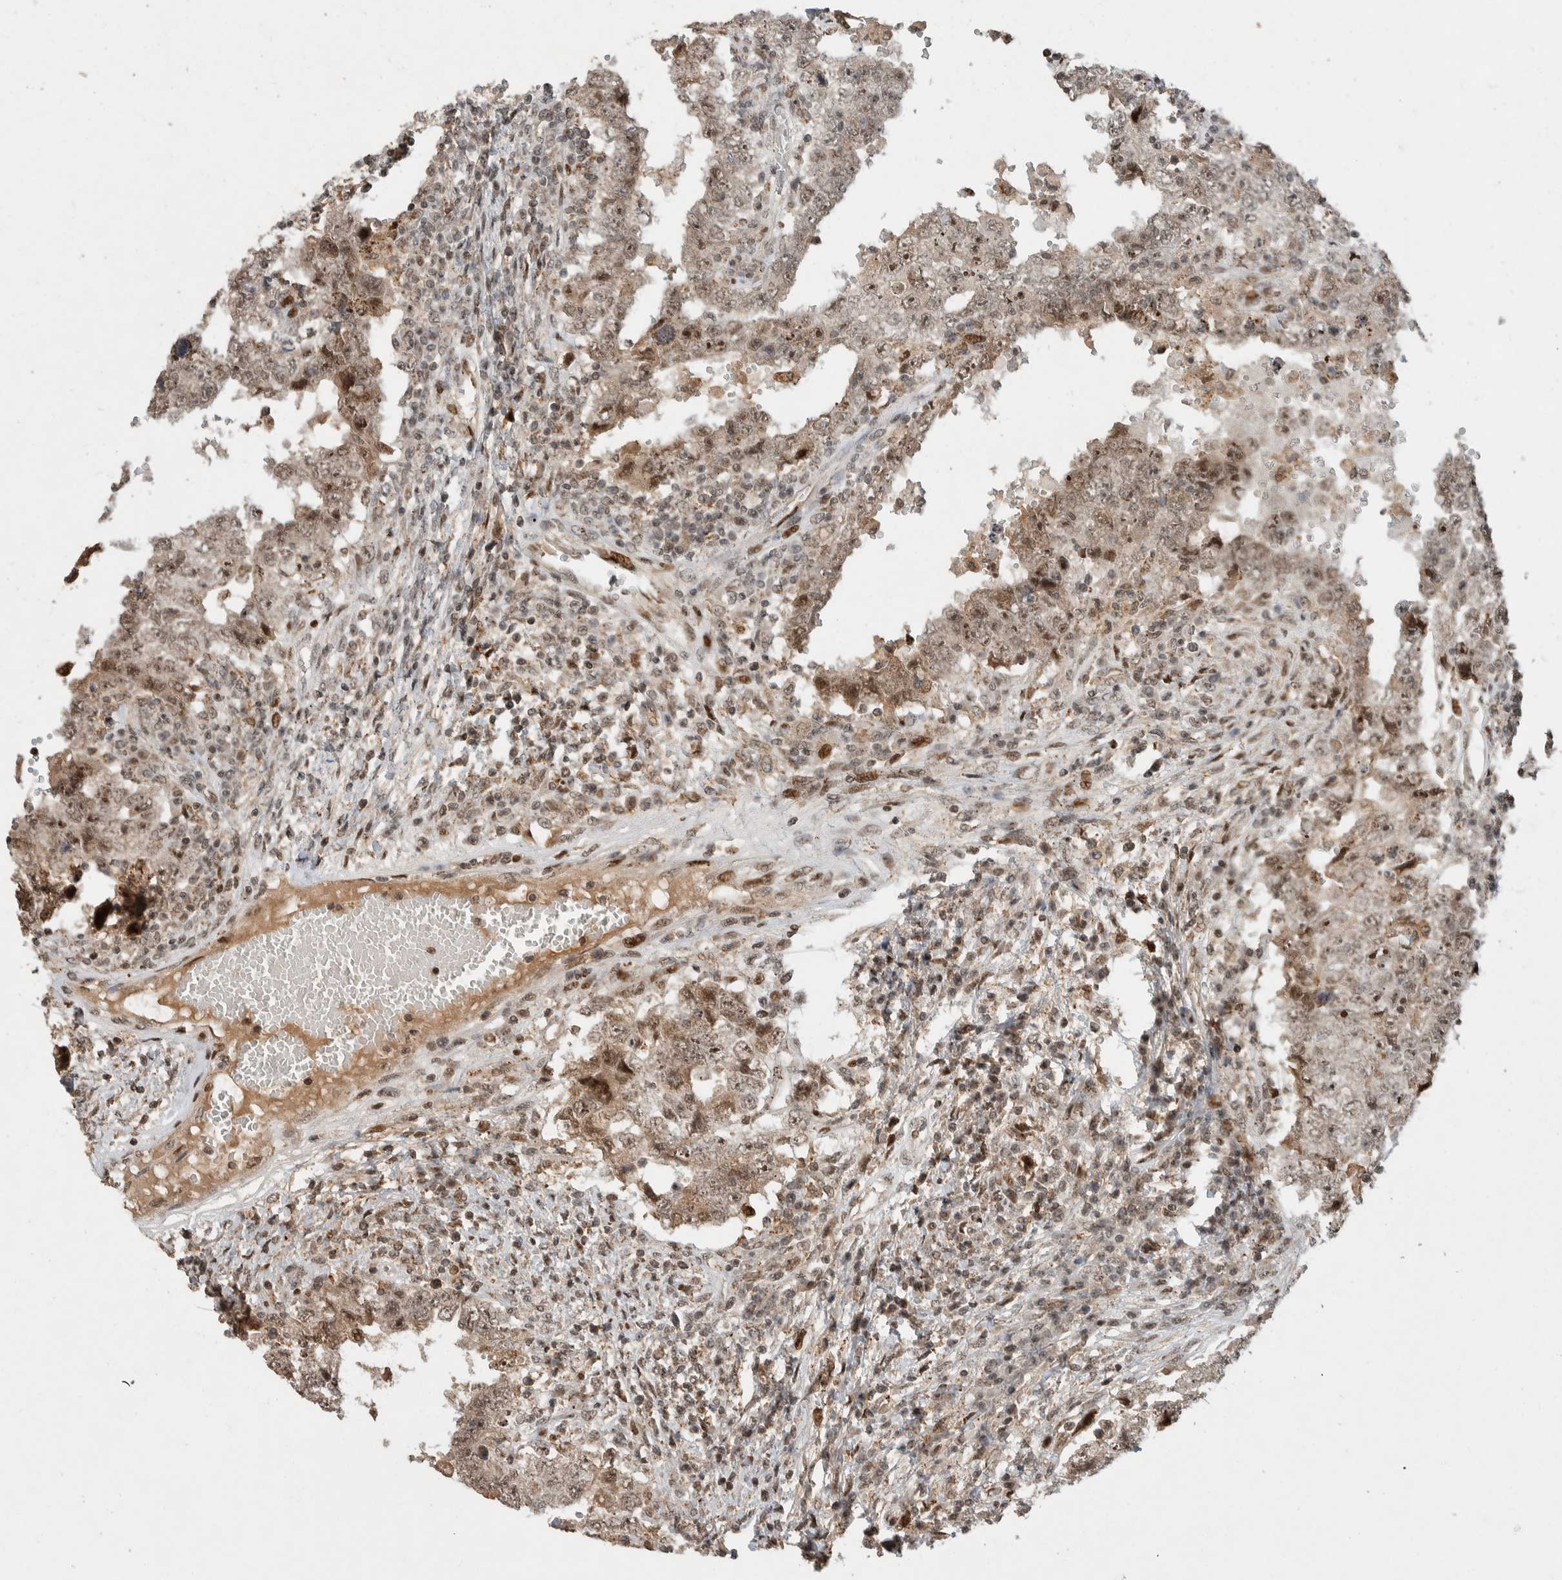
{"staining": {"intensity": "moderate", "quantity": "25%-75%", "location": "nuclear"}, "tissue": "testis cancer", "cell_type": "Tumor cells", "image_type": "cancer", "snomed": [{"axis": "morphology", "description": "Carcinoma, Embryonal, NOS"}, {"axis": "topography", "description": "Testis"}], "caption": "Human embryonal carcinoma (testis) stained with a brown dye demonstrates moderate nuclear positive expression in about 25%-75% of tumor cells.", "gene": "ZNF521", "patient": {"sex": "male", "age": 26}}